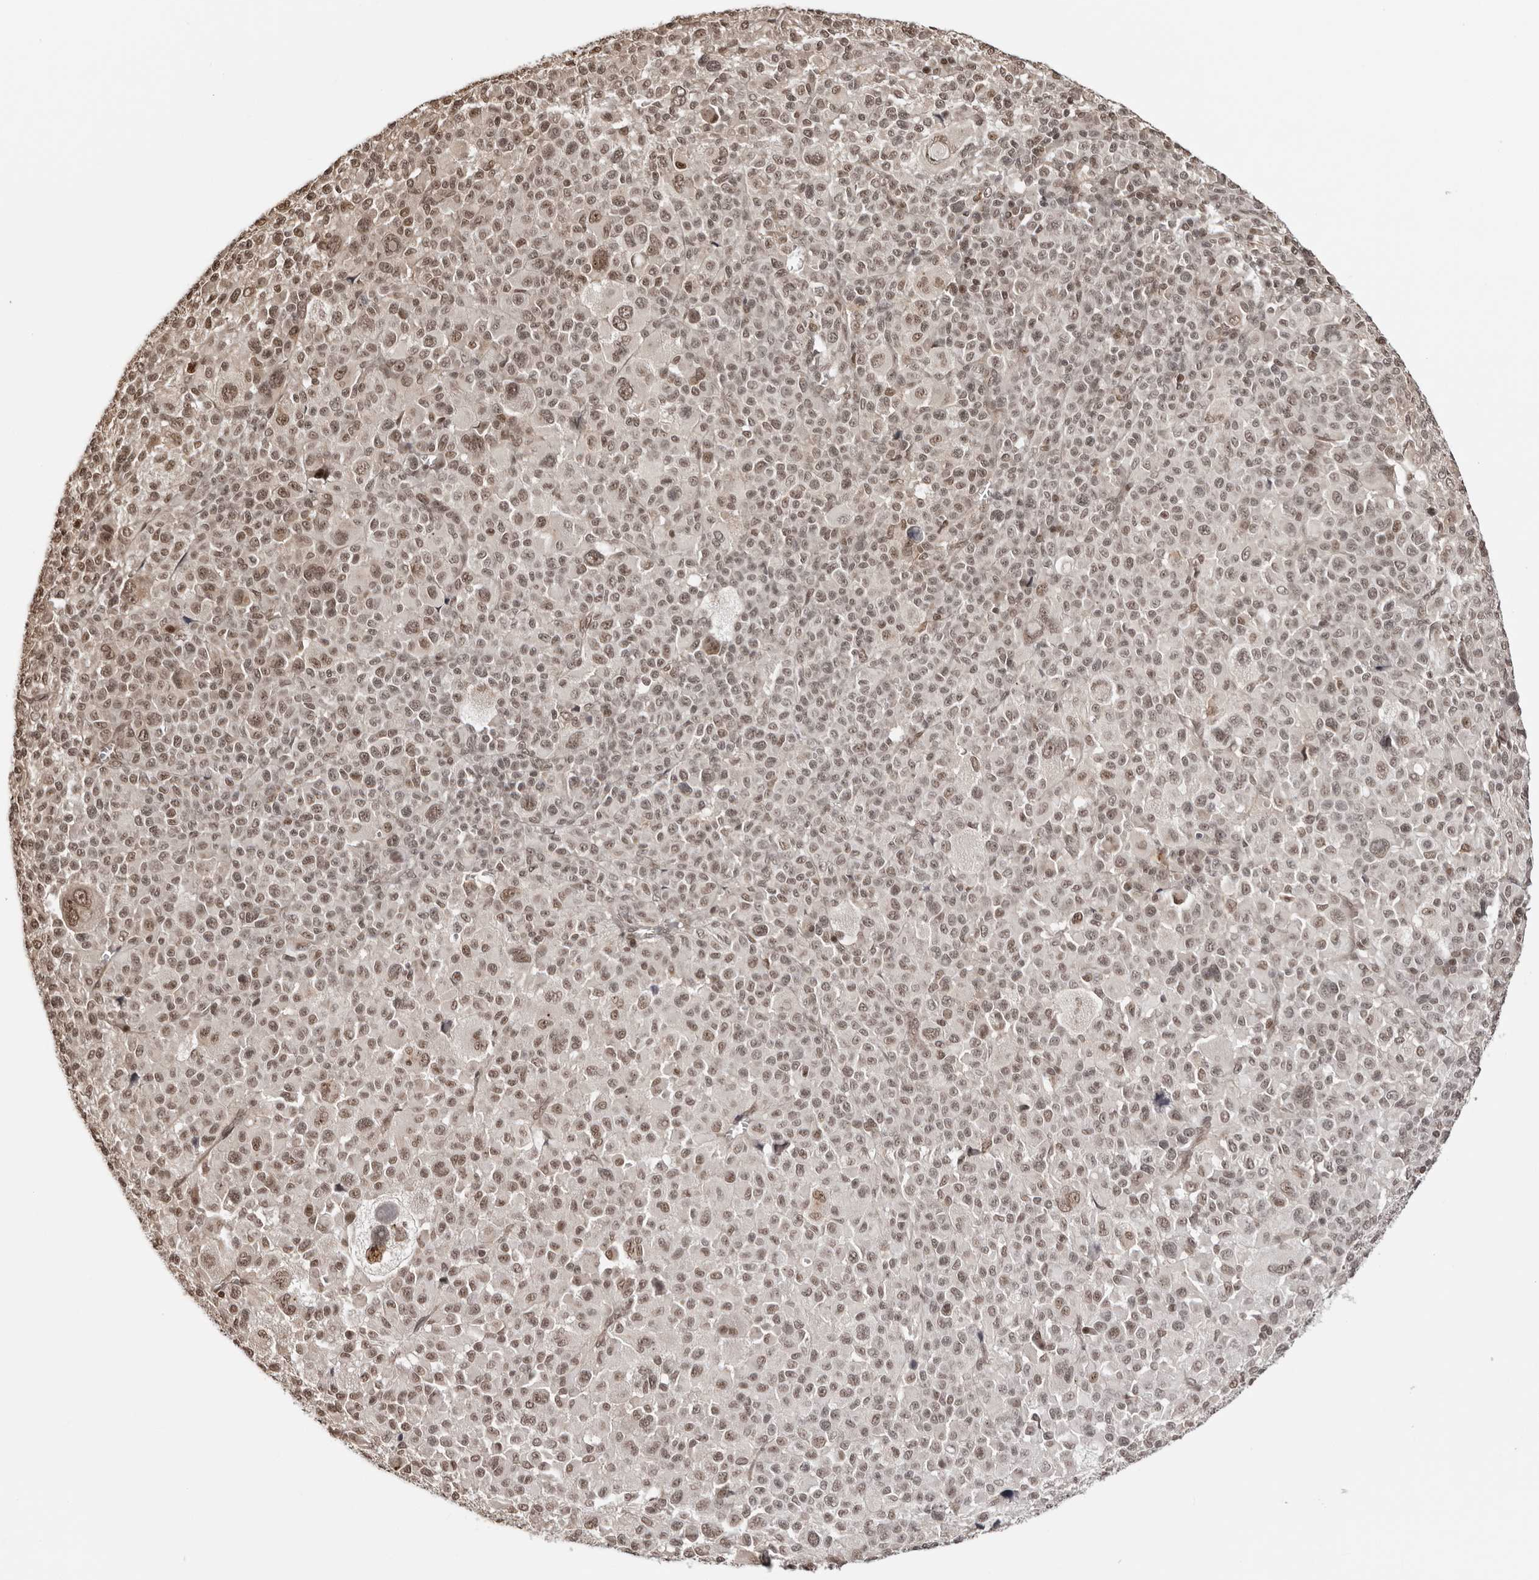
{"staining": {"intensity": "weak", "quantity": "25%-75%", "location": "cytoplasmic/membranous,nuclear"}, "tissue": "melanoma", "cell_type": "Tumor cells", "image_type": "cancer", "snomed": [{"axis": "morphology", "description": "Malignant melanoma, Metastatic site"}, {"axis": "topography", "description": "Skin"}], "caption": "This histopathology image reveals immunohistochemistry staining of malignant melanoma (metastatic site), with low weak cytoplasmic/membranous and nuclear positivity in approximately 25%-75% of tumor cells.", "gene": "SDE2", "patient": {"sex": "female", "age": 74}}